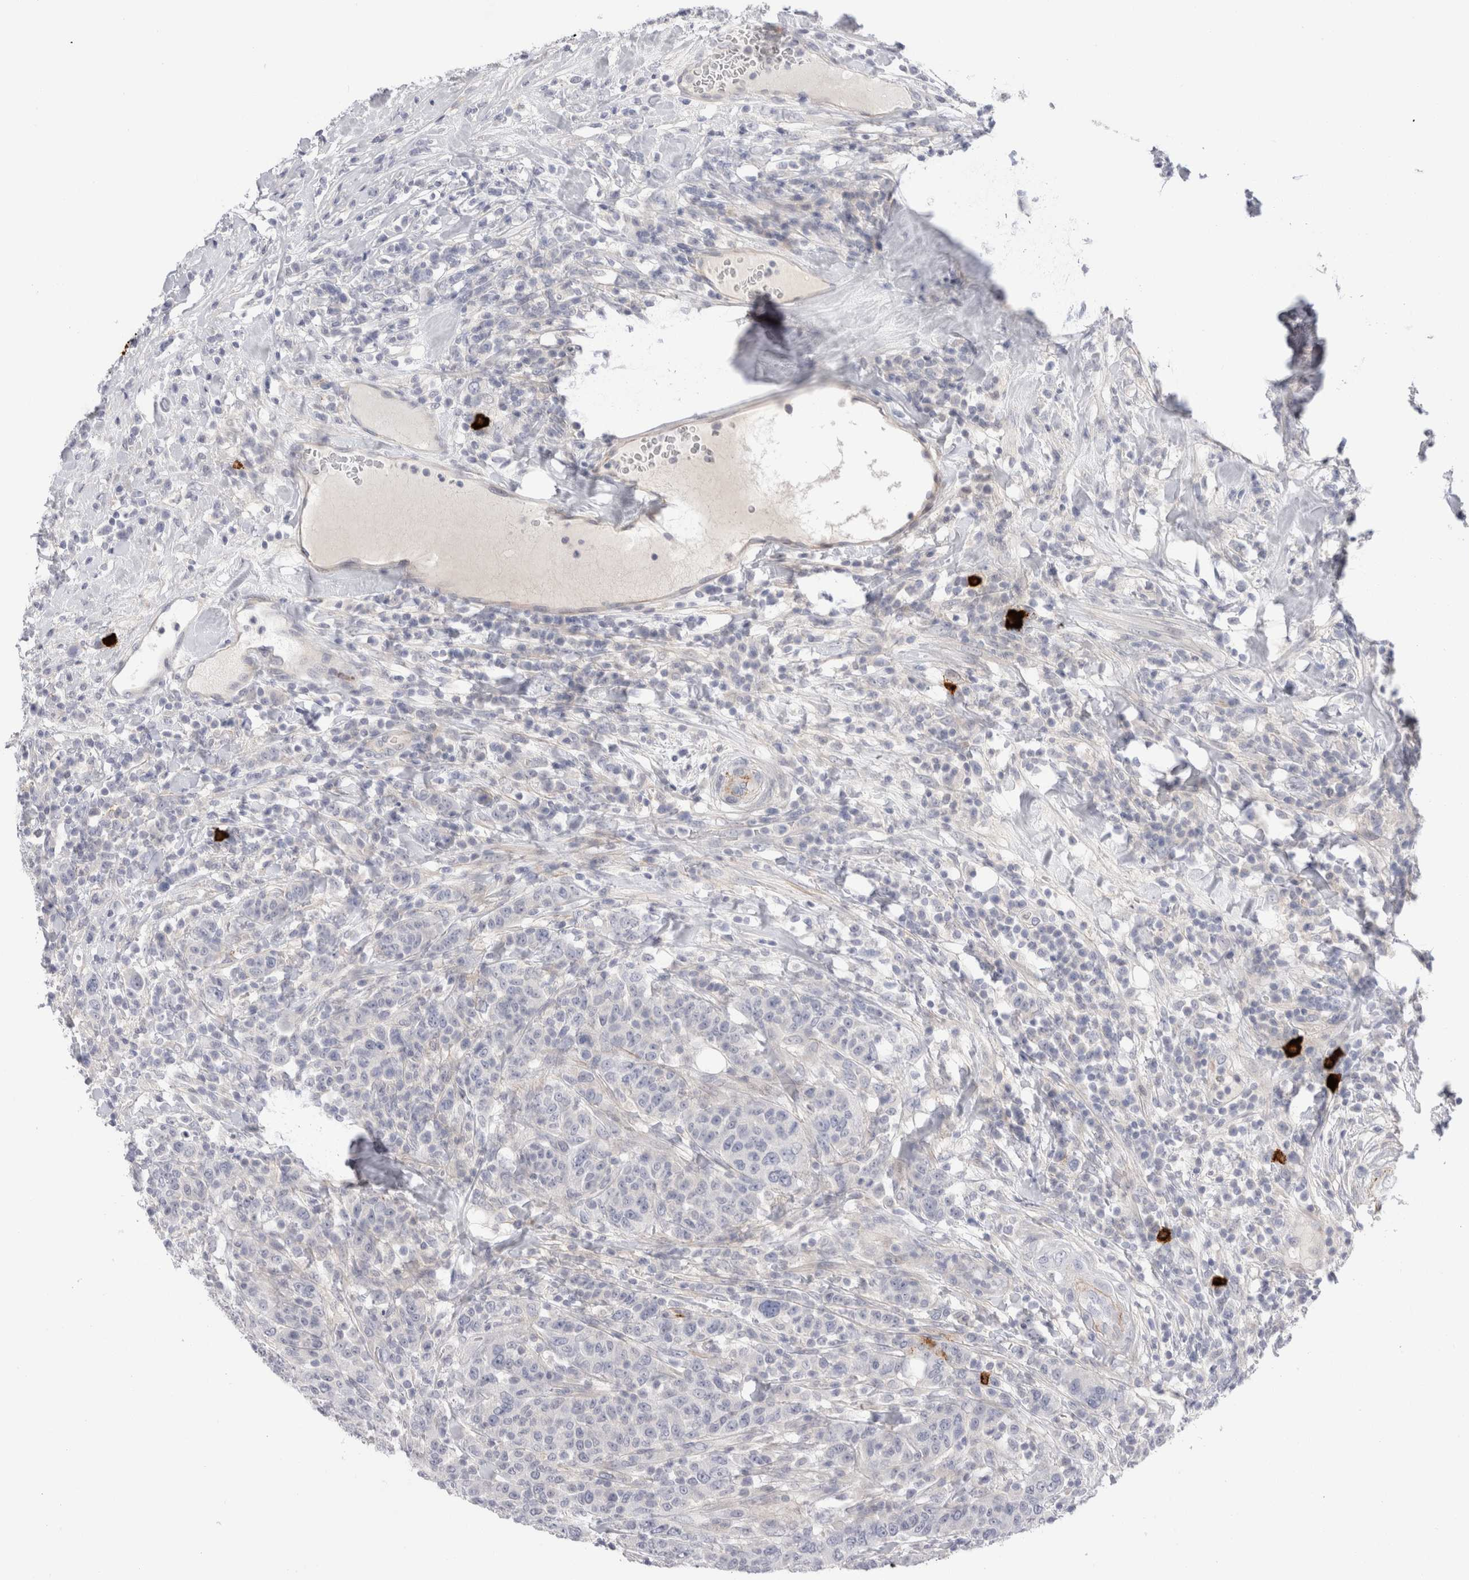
{"staining": {"intensity": "negative", "quantity": "none", "location": "none"}, "tissue": "breast cancer", "cell_type": "Tumor cells", "image_type": "cancer", "snomed": [{"axis": "morphology", "description": "Duct carcinoma"}, {"axis": "topography", "description": "Breast"}], "caption": "DAB (3,3'-diaminobenzidine) immunohistochemical staining of human breast cancer demonstrates no significant positivity in tumor cells.", "gene": "SPINK2", "patient": {"sex": "female", "age": 37}}